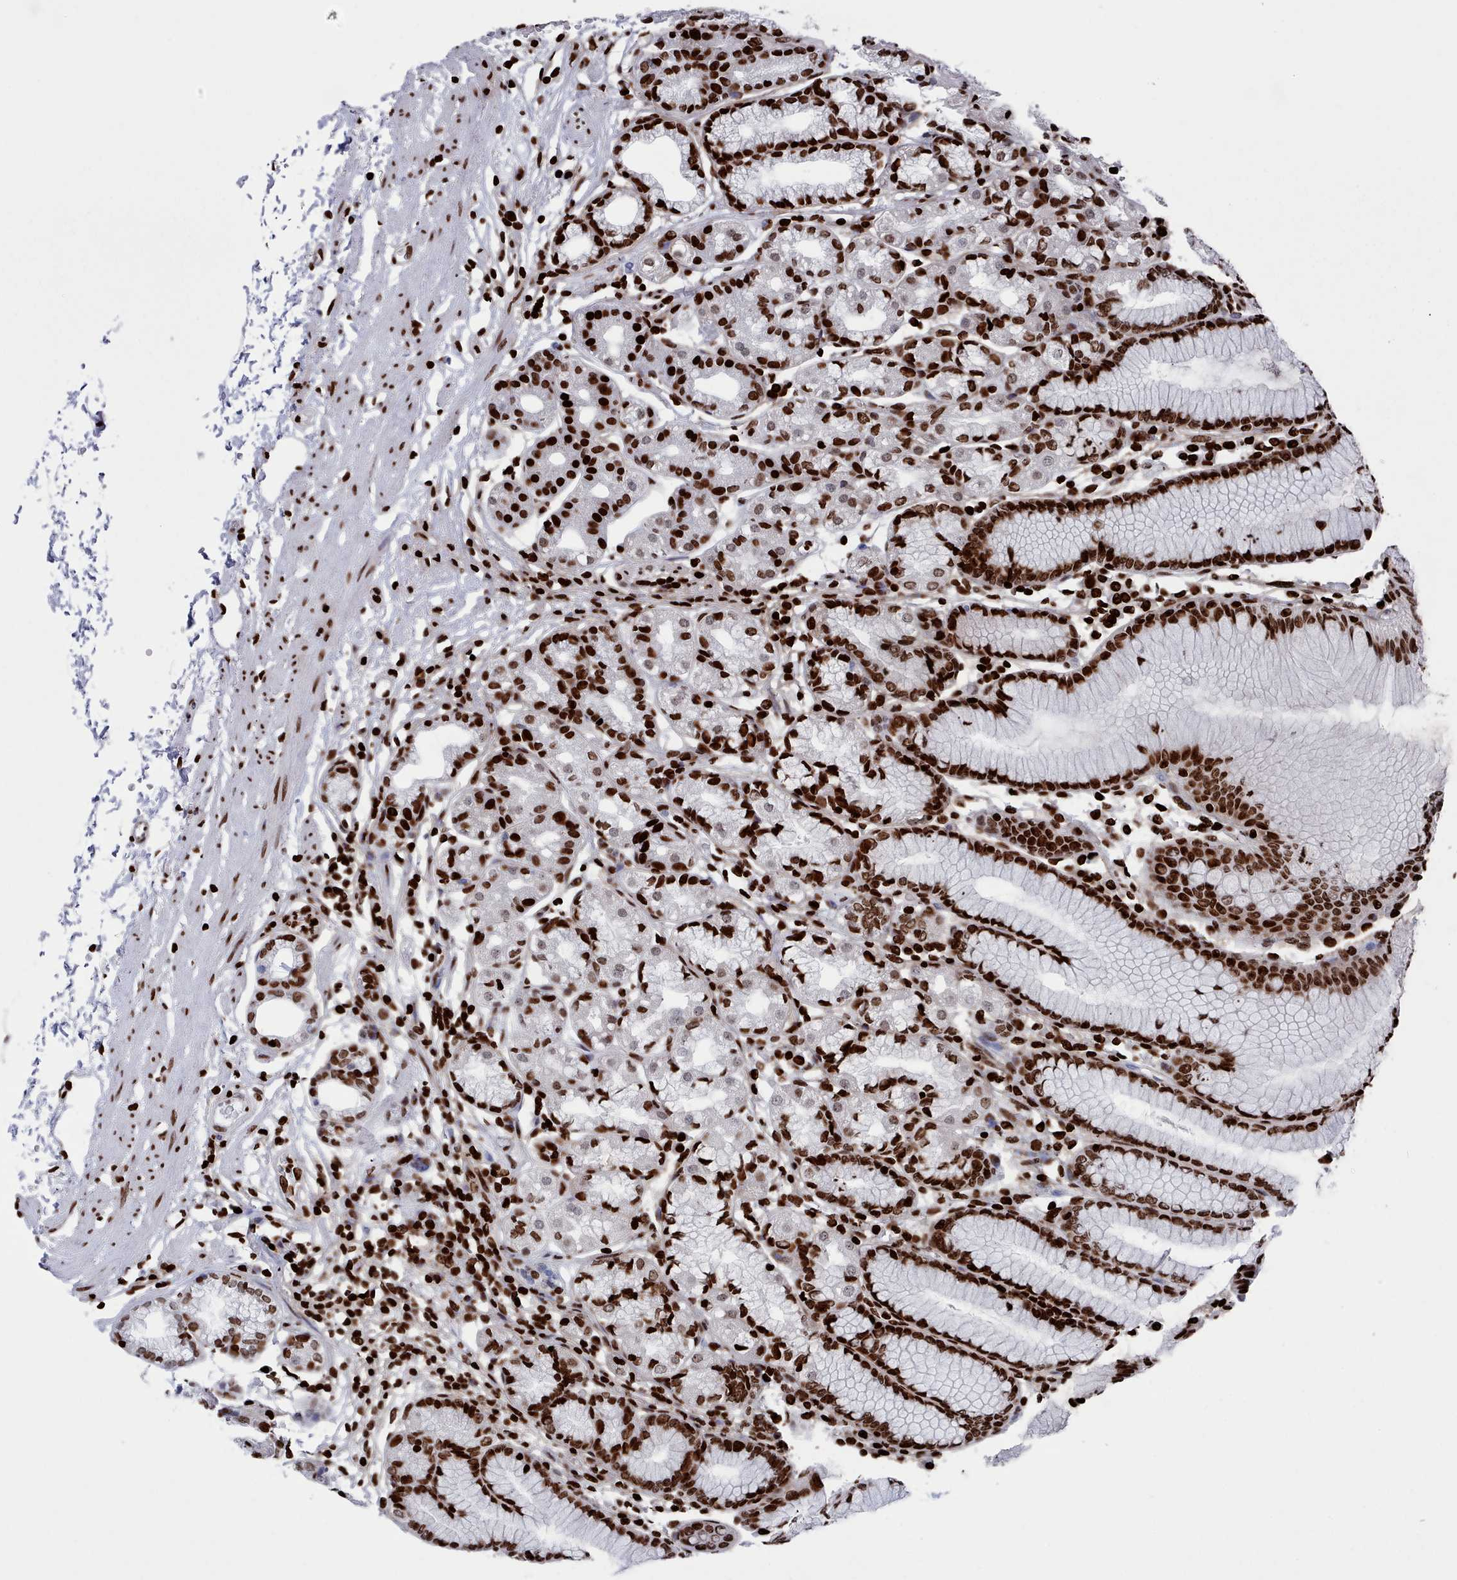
{"staining": {"intensity": "strong", "quantity": ">75%", "location": "nuclear"}, "tissue": "stomach", "cell_type": "Glandular cells", "image_type": "normal", "snomed": [{"axis": "morphology", "description": "Normal tissue, NOS"}, {"axis": "topography", "description": "Stomach"}], "caption": "Glandular cells reveal high levels of strong nuclear staining in about >75% of cells in benign human stomach. The protein is stained brown, and the nuclei are stained in blue (DAB IHC with brightfield microscopy, high magnification).", "gene": "PCDHB11", "patient": {"sex": "female", "age": 57}}